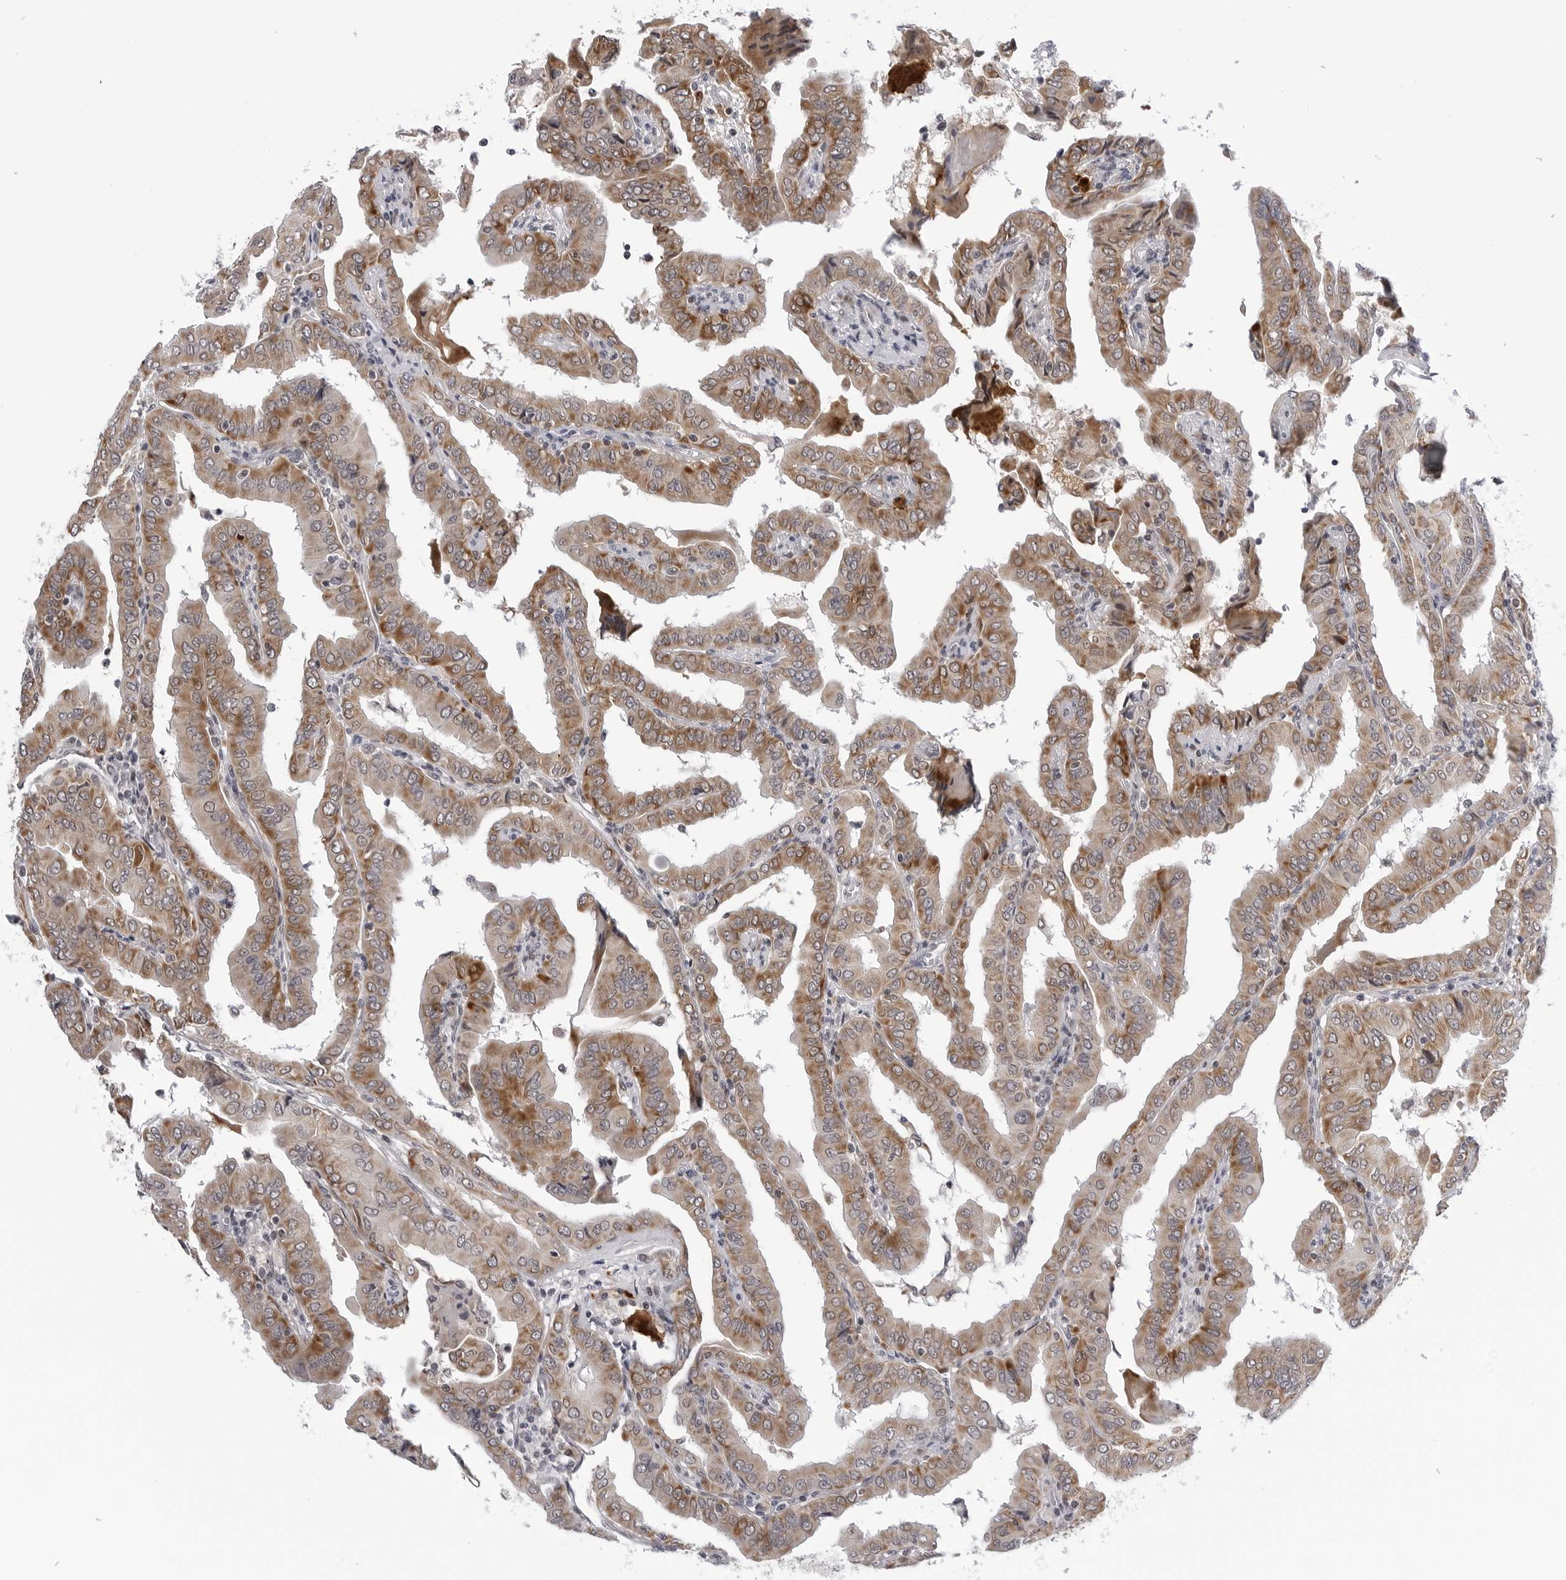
{"staining": {"intensity": "moderate", "quantity": ">75%", "location": "cytoplasmic/membranous"}, "tissue": "thyroid cancer", "cell_type": "Tumor cells", "image_type": "cancer", "snomed": [{"axis": "morphology", "description": "Papillary adenocarcinoma, NOS"}, {"axis": "topography", "description": "Thyroid gland"}], "caption": "Immunohistochemistry (IHC) (DAB (3,3'-diaminobenzidine)) staining of human thyroid papillary adenocarcinoma displays moderate cytoplasmic/membranous protein expression in about >75% of tumor cells. (Stains: DAB in brown, nuclei in blue, Microscopy: brightfield microscopy at high magnification).", "gene": "CDK20", "patient": {"sex": "male", "age": 33}}